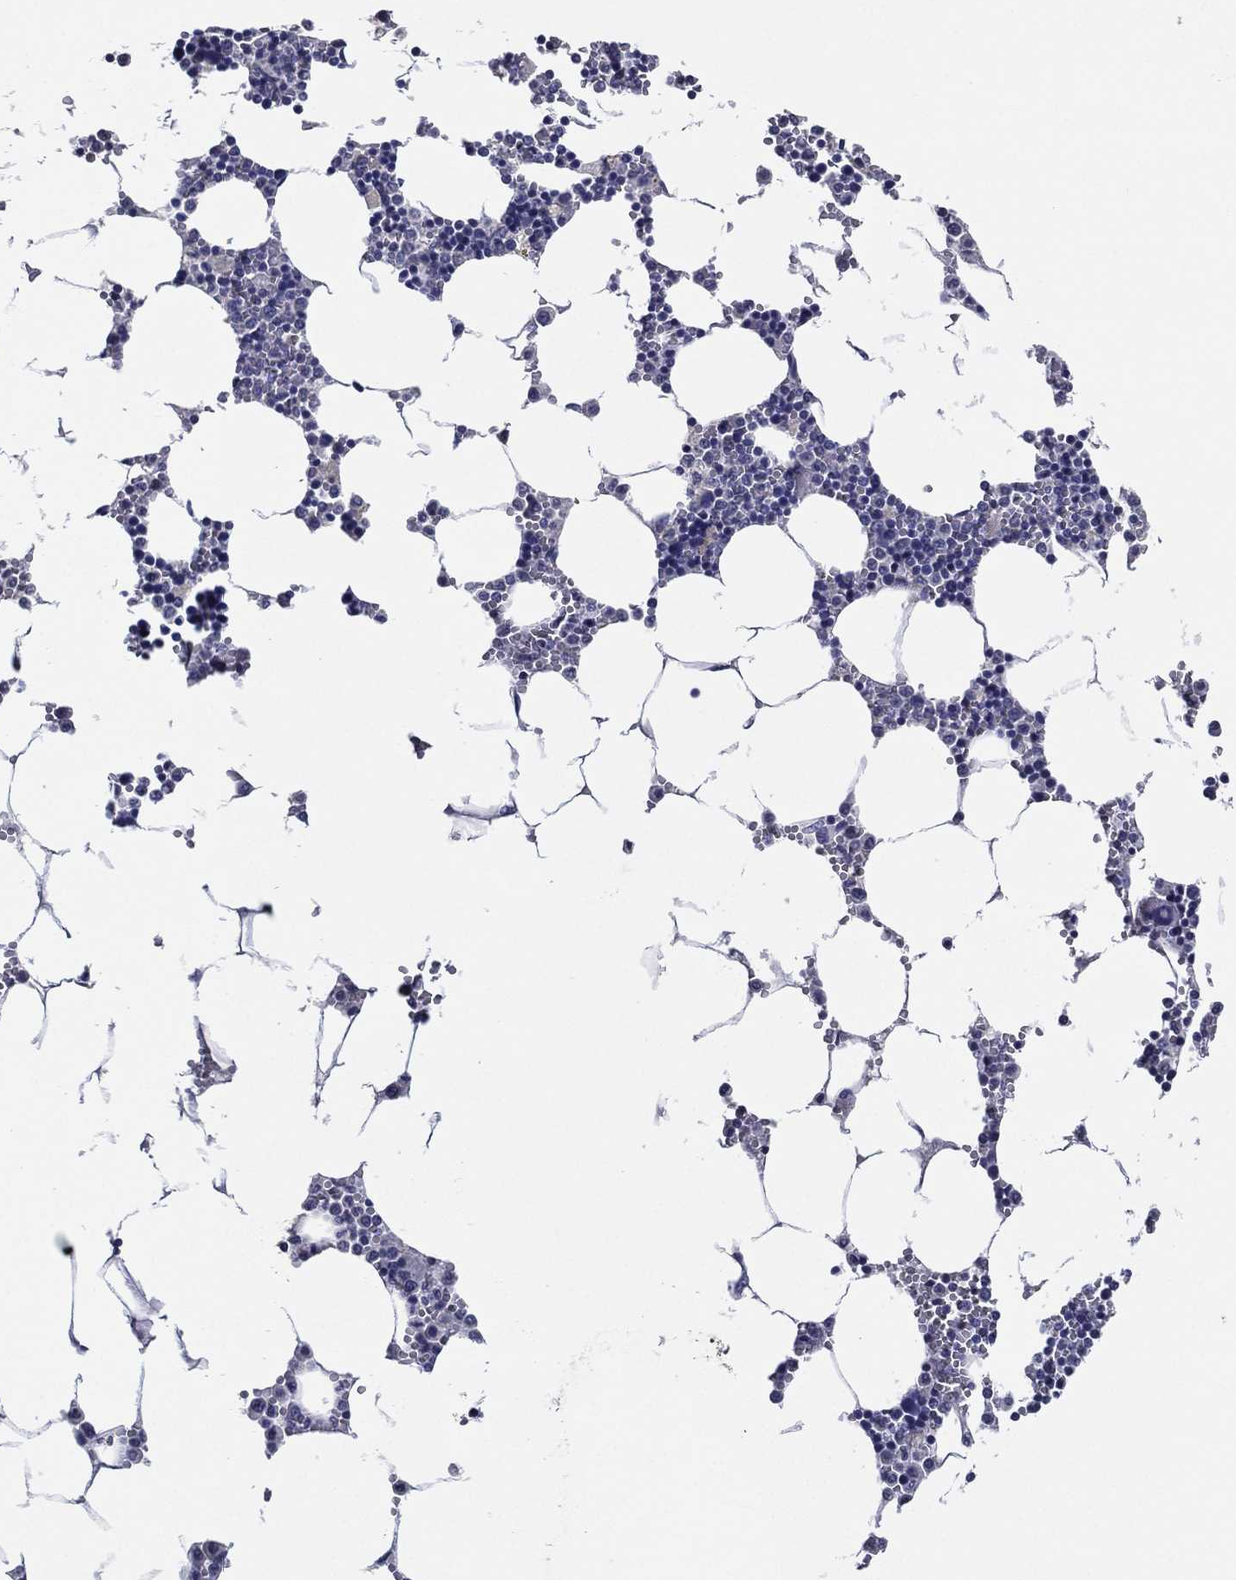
{"staining": {"intensity": "negative", "quantity": "none", "location": "none"}, "tissue": "bone marrow", "cell_type": "Hematopoietic cells", "image_type": "normal", "snomed": [{"axis": "morphology", "description": "Normal tissue, NOS"}, {"axis": "topography", "description": "Bone marrow"}], "caption": "There is no significant positivity in hematopoietic cells of bone marrow.", "gene": "TFAP2A", "patient": {"sex": "female", "age": 64}}